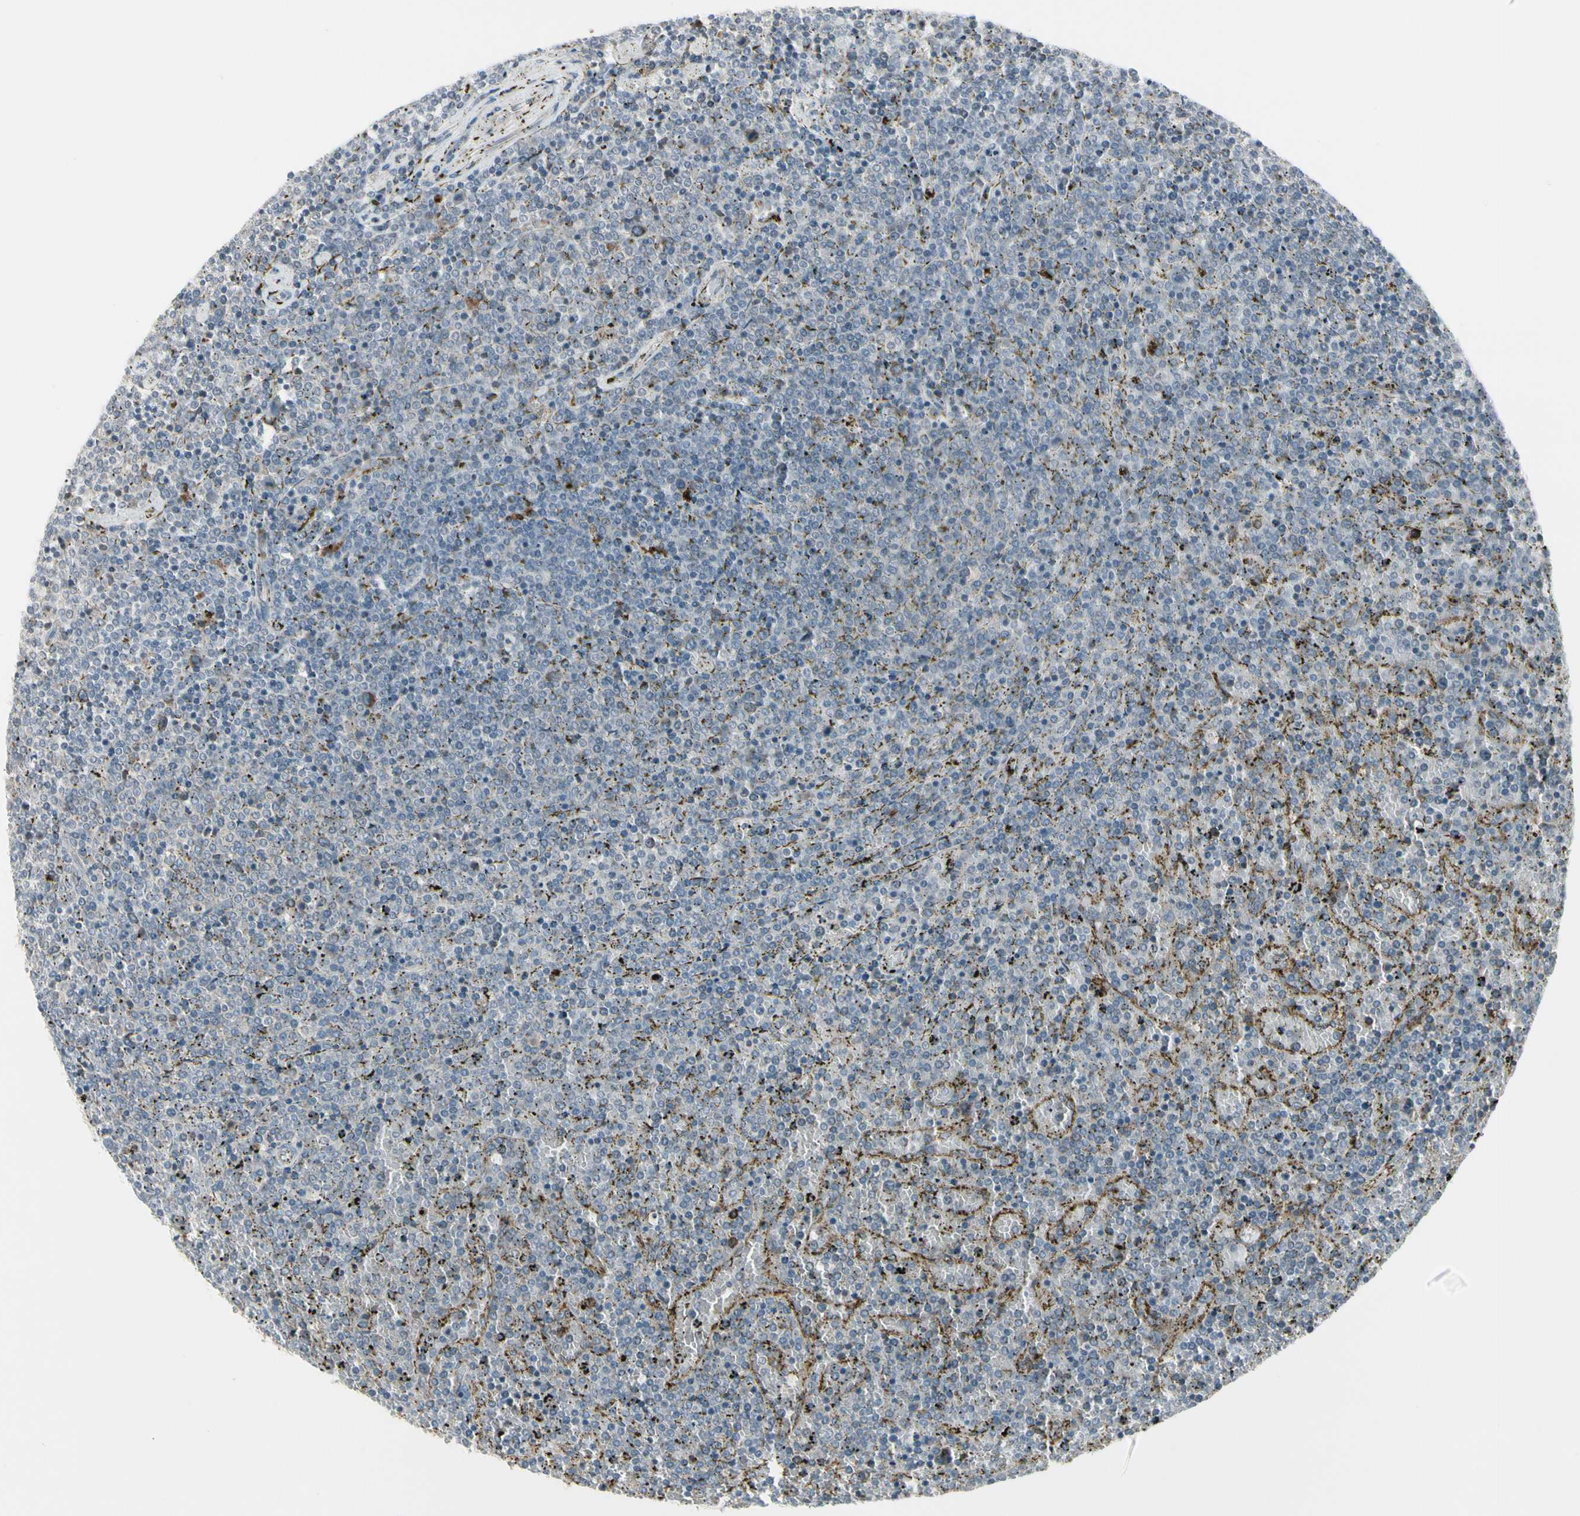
{"staining": {"intensity": "negative", "quantity": "none", "location": "none"}, "tissue": "lymphoma", "cell_type": "Tumor cells", "image_type": "cancer", "snomed": [{"axis": "morphology", "description": "Malignant lymphoma, non-Hodgkin's type, Low grade"}, {"axis": "topography", "description": "Spleen"}], "caption": "Immunohistochemistry image of neoplastic tissue: low-grade malignant lymphoma, non-Hodgkin's type stained with DAB demonstrates no significant protein positivity in tumor cells.", "gene": "GRN", "patient": {"sex": "female", "age": 77}}